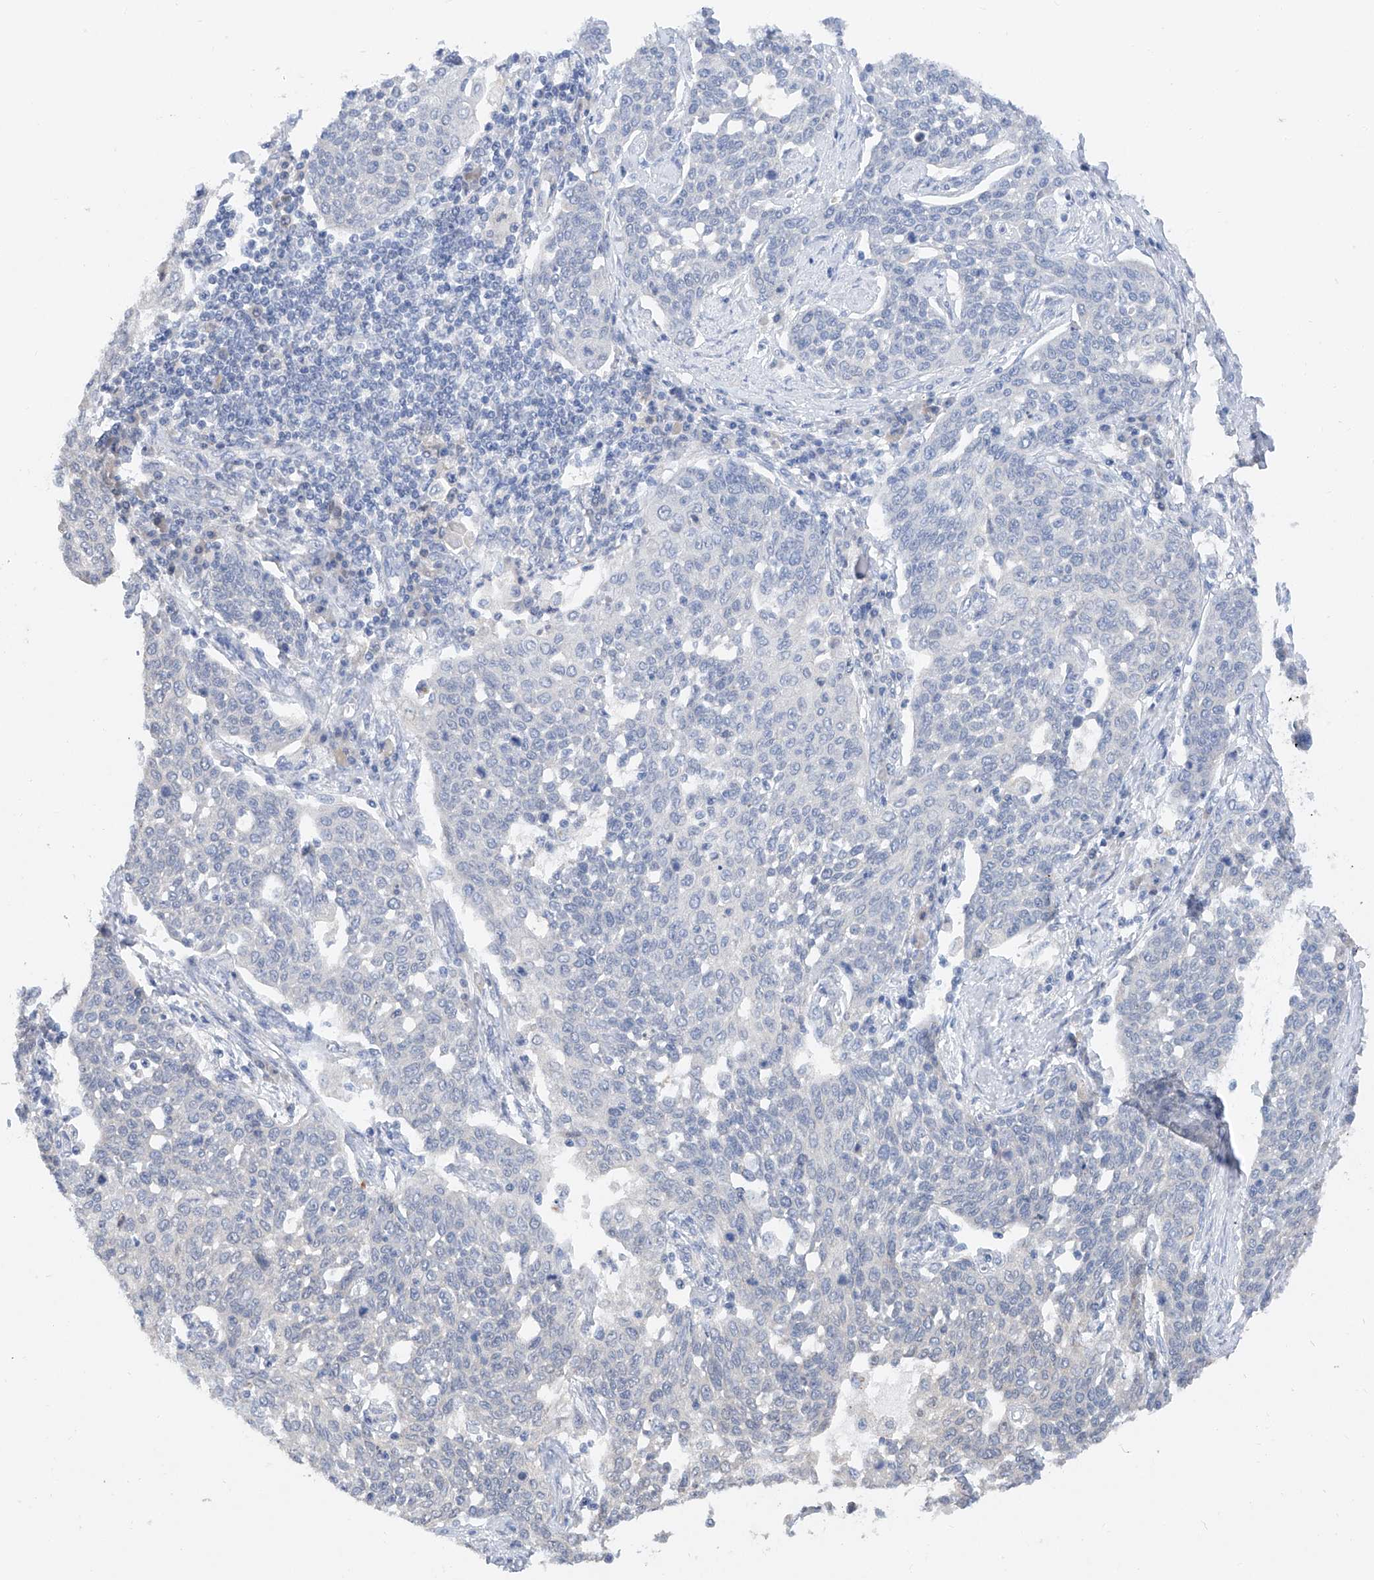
{"staining": {"intensity": "negative", "quantity": "none", "location": "none"}, "tissue": "cervical cancer", "cell_type": "Tumor cells", "image_type": "cancer", "snomed": [{"axis": "morphology", "description": "Squamous cell carcinoma, NOS"}, {"axis": "topography", "description": "Cervix"}], "caption": "IHC photomicrograph of cervical cancer stained for a protein (brown), which displays no staining in tumor cells. Brightfield microscopy of immunohistochemistry (IHC) stained with DAB (3,3'-diaminobenzidine) (brown) and hematoxylin (blue), captured at high magnification.", "gene": "FUCA2", "patient": {"sex": "female", "age": 34}}